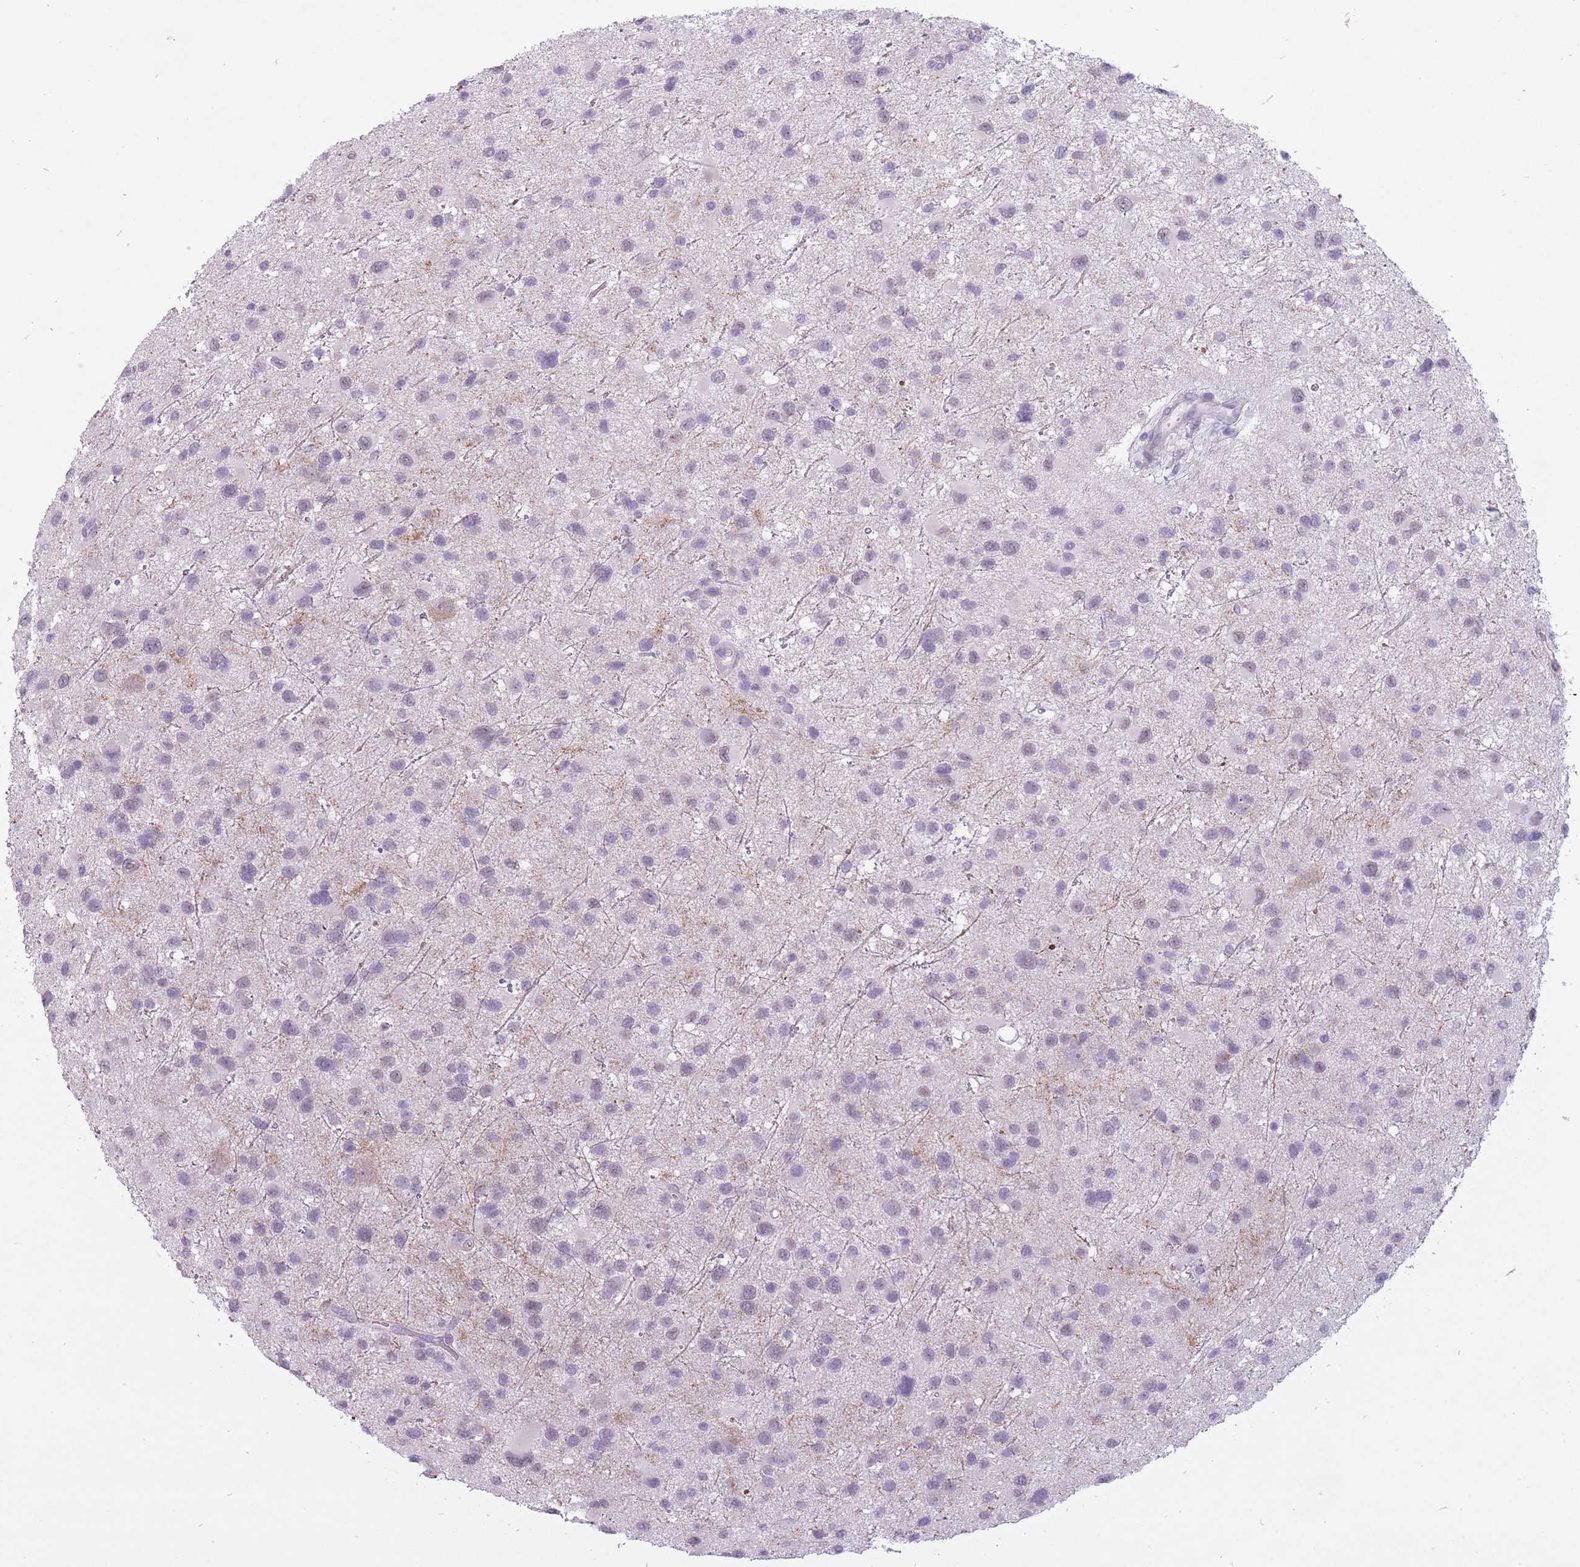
{"staining": {"intensity": "negative", "quantity": "none", "location": "none"}, "tissue": "glioma", "cell_type": "Tumor cells", "image_type": "cancer", "snomed": [{"axis": "morphology", "description": "Glioma, malignant, Low grade"}, {"axis": "topography", "description": "Brain"}], "caption": "Glioma stained for a protein using IHC demonstrates no expression tumor cells.", "gene": "RFX4", "patient": {"sex": "female", "age": 32}}